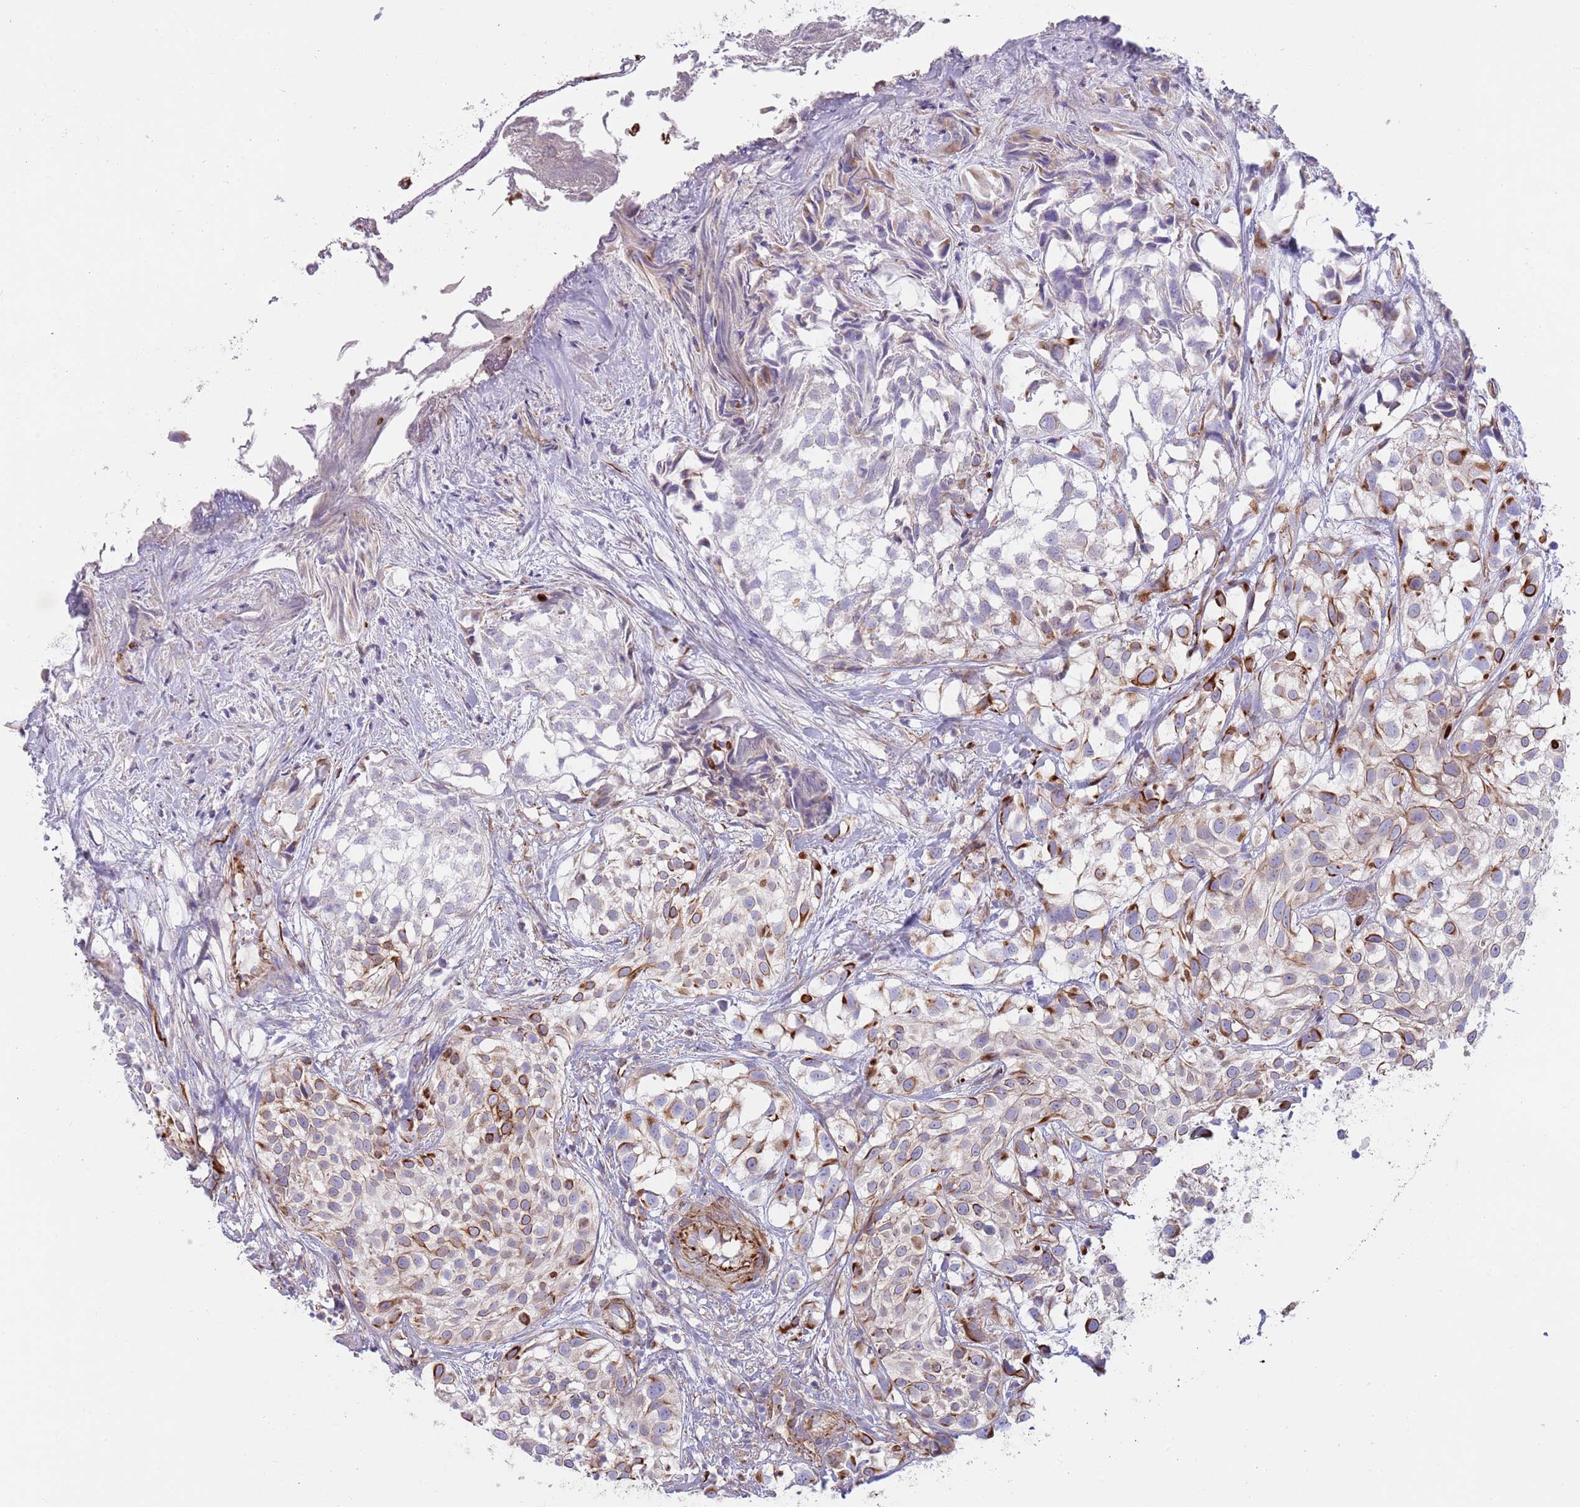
{"staining": {"intensity": "strong", "quantity": "<25%", "location": "cytoplasmic/membranous"}, "tissue": "urothelial cancer", "cell_type": "Tumor cells", "image_type": "cancer", "snomed": [{"axis": "morphology", "description": "Urothelial carcinoma, High grade"}, {"axis": "topography", "description": "Urinary bladder"}], "caption": "About <25% of tumor cells in human urothelial carcinoma (high-grade) reveal strong cytoplasmic/membranous protein expression as visualized by brown immunohistochemical staining.", "gene": "MOGAT1", "patient": {"sex": "male", "age": 56}}